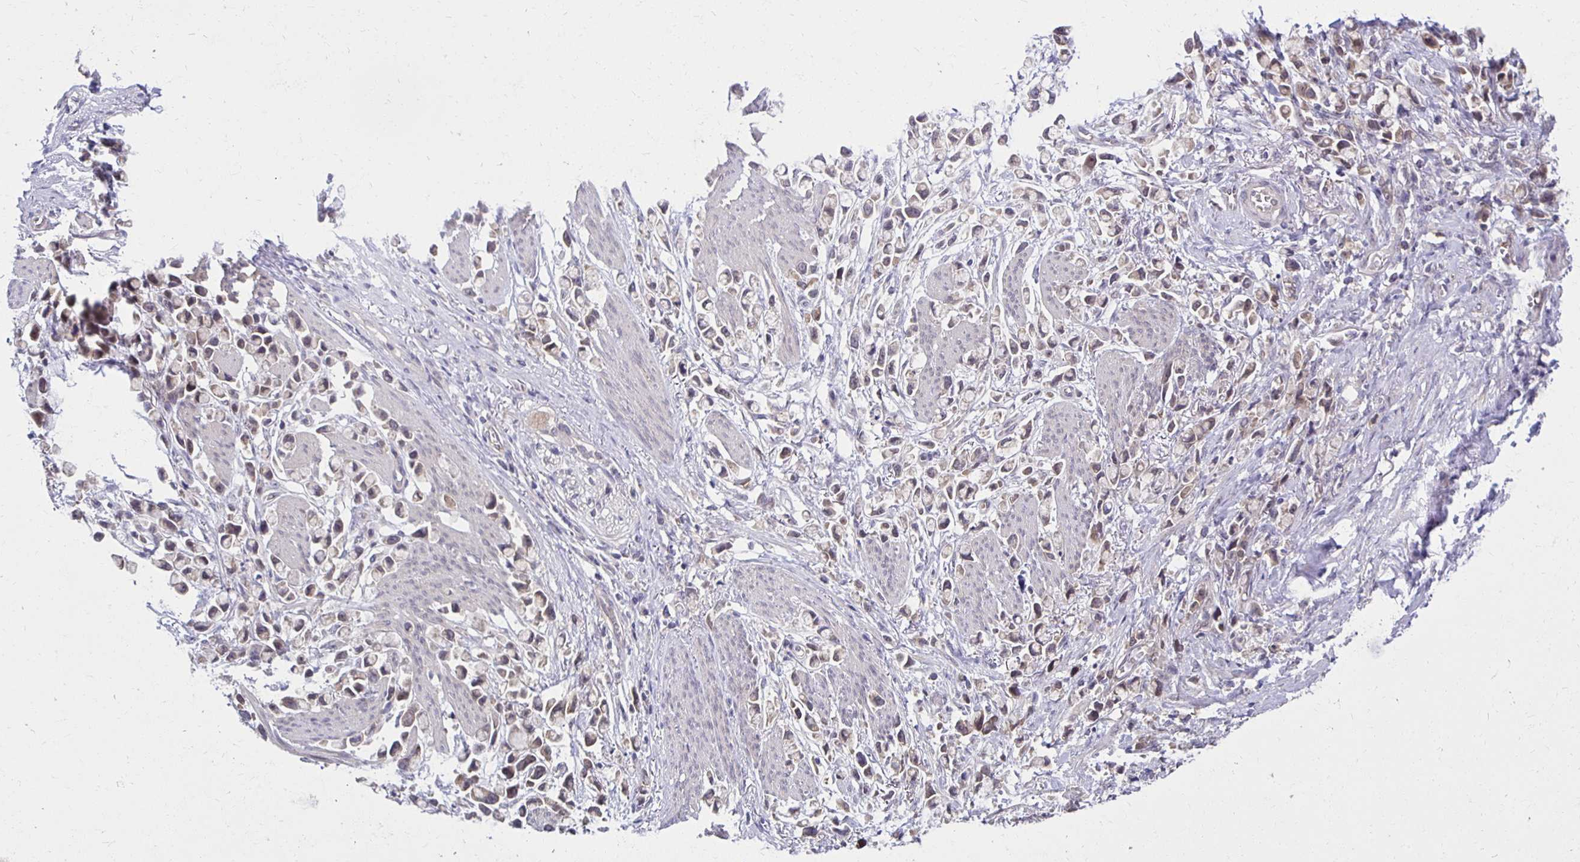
{"staining": {"intensity": "weak", "quantity": ">75%", "location": "cytoplasmic/membranous"}, "tissue": "stomach cancer", "cell_type": "Tumor cells", "image_type": "cancer", "snomed": [{"axis": "morphology", "description": "Adenocarcinoma, NOS"}, {"axis": "topography", "description": "Stomach"}], "caption": "Stomach cancer (adenocarcinoma) stained with DAB immunohistochemistry (IHC) reveals low levels of weak cytoplasmic/membranous expression in approximately >75% of tumor cells. (DAB (3,3'-diaminobenzidine) IHC with brightfield microscopy, high magnification).", "gene": "MIEN1", "patient": {"sex": "female", "age": 81}}